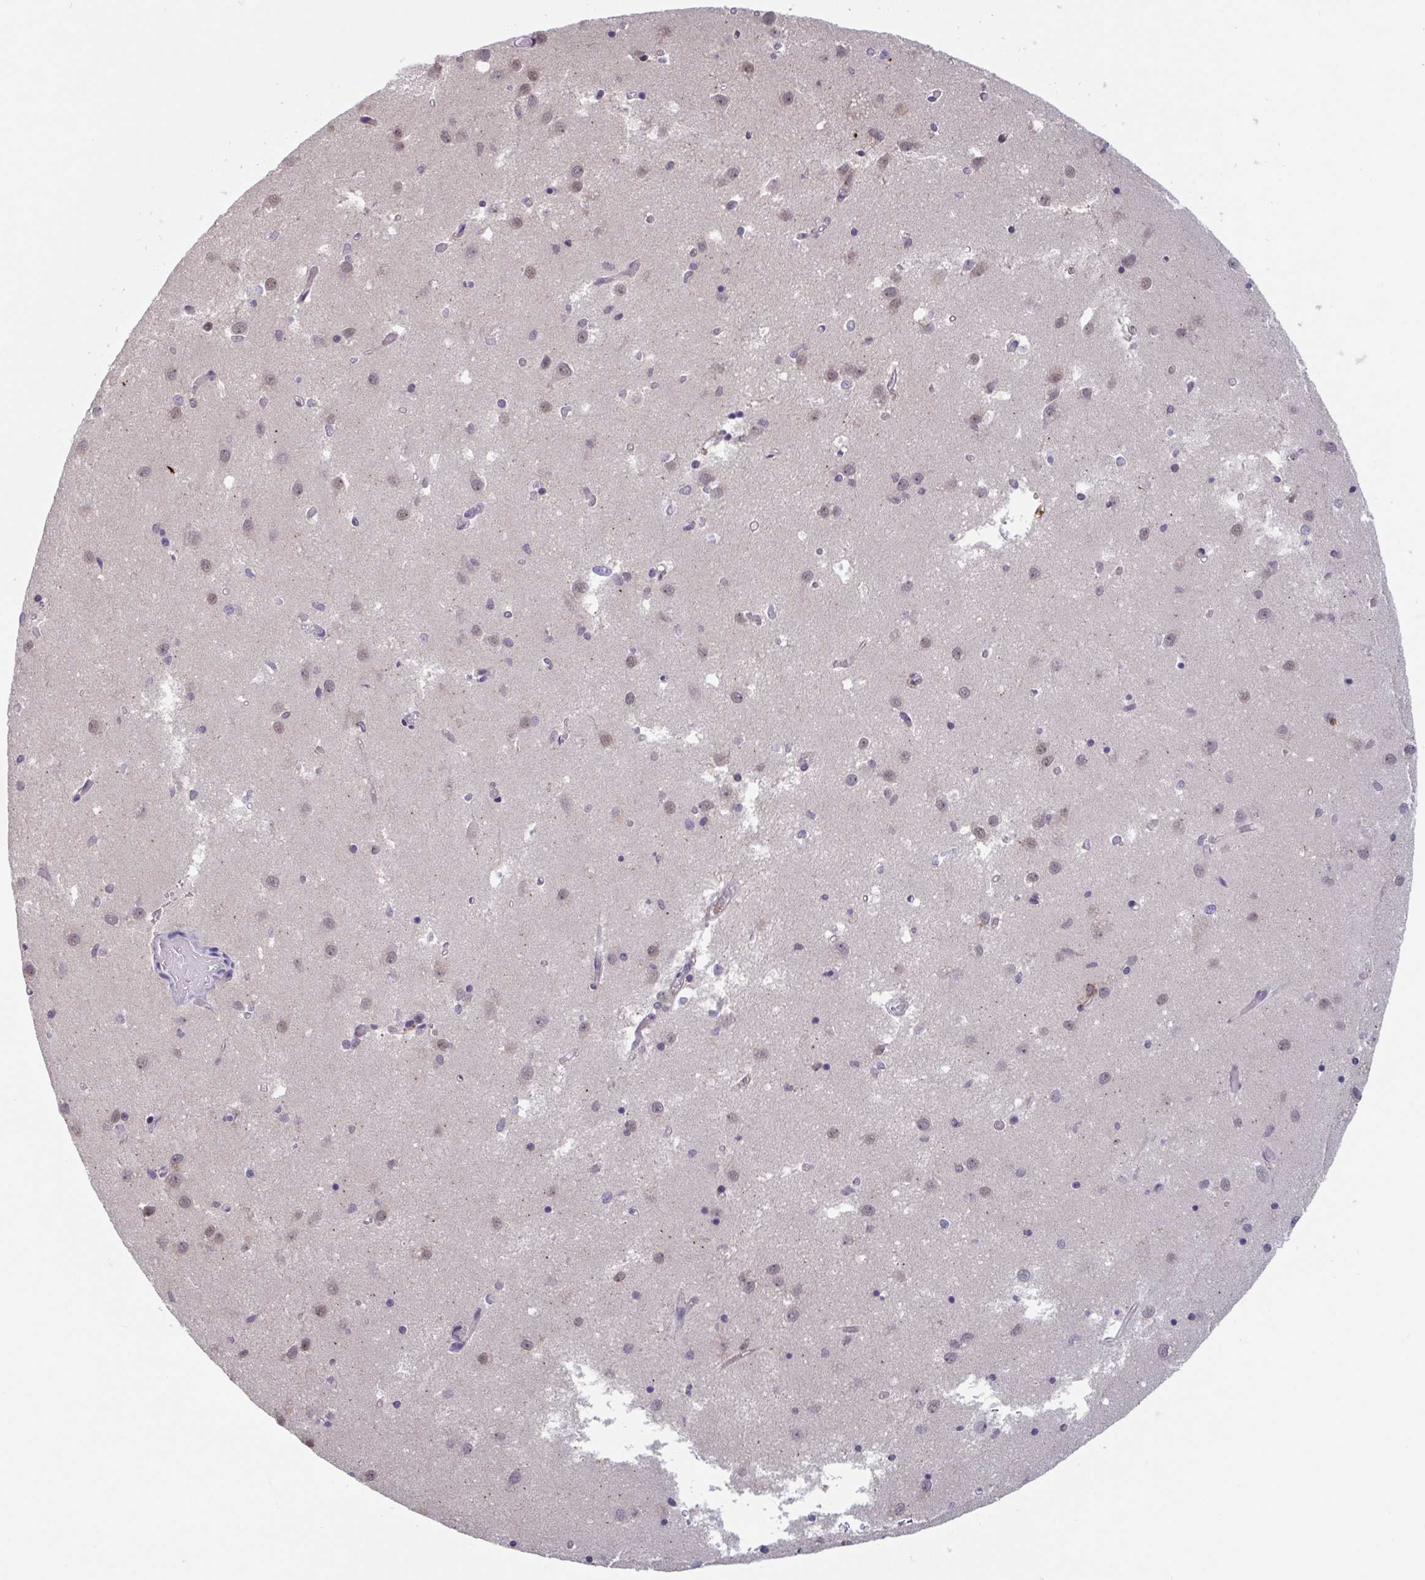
{"staining": {"intensity": "weak", "quantity": "<25%", "location": "nuclear"}, "tissue": "caudate", "cell_type": "Glial cells", "image_type": "normal", "snomed": [{"axis": "morphology", "description": "Normal tissue, NOS"}, {"axis": "topography", "description": "Lateral ventricle wall"}], "caption": "A high-resolution image shows IHC staining of normal caudate, which exhibits no significant staining in glial cells.", "gene": "RIOK1", "patient": {"sex": "male", "age": 70}}